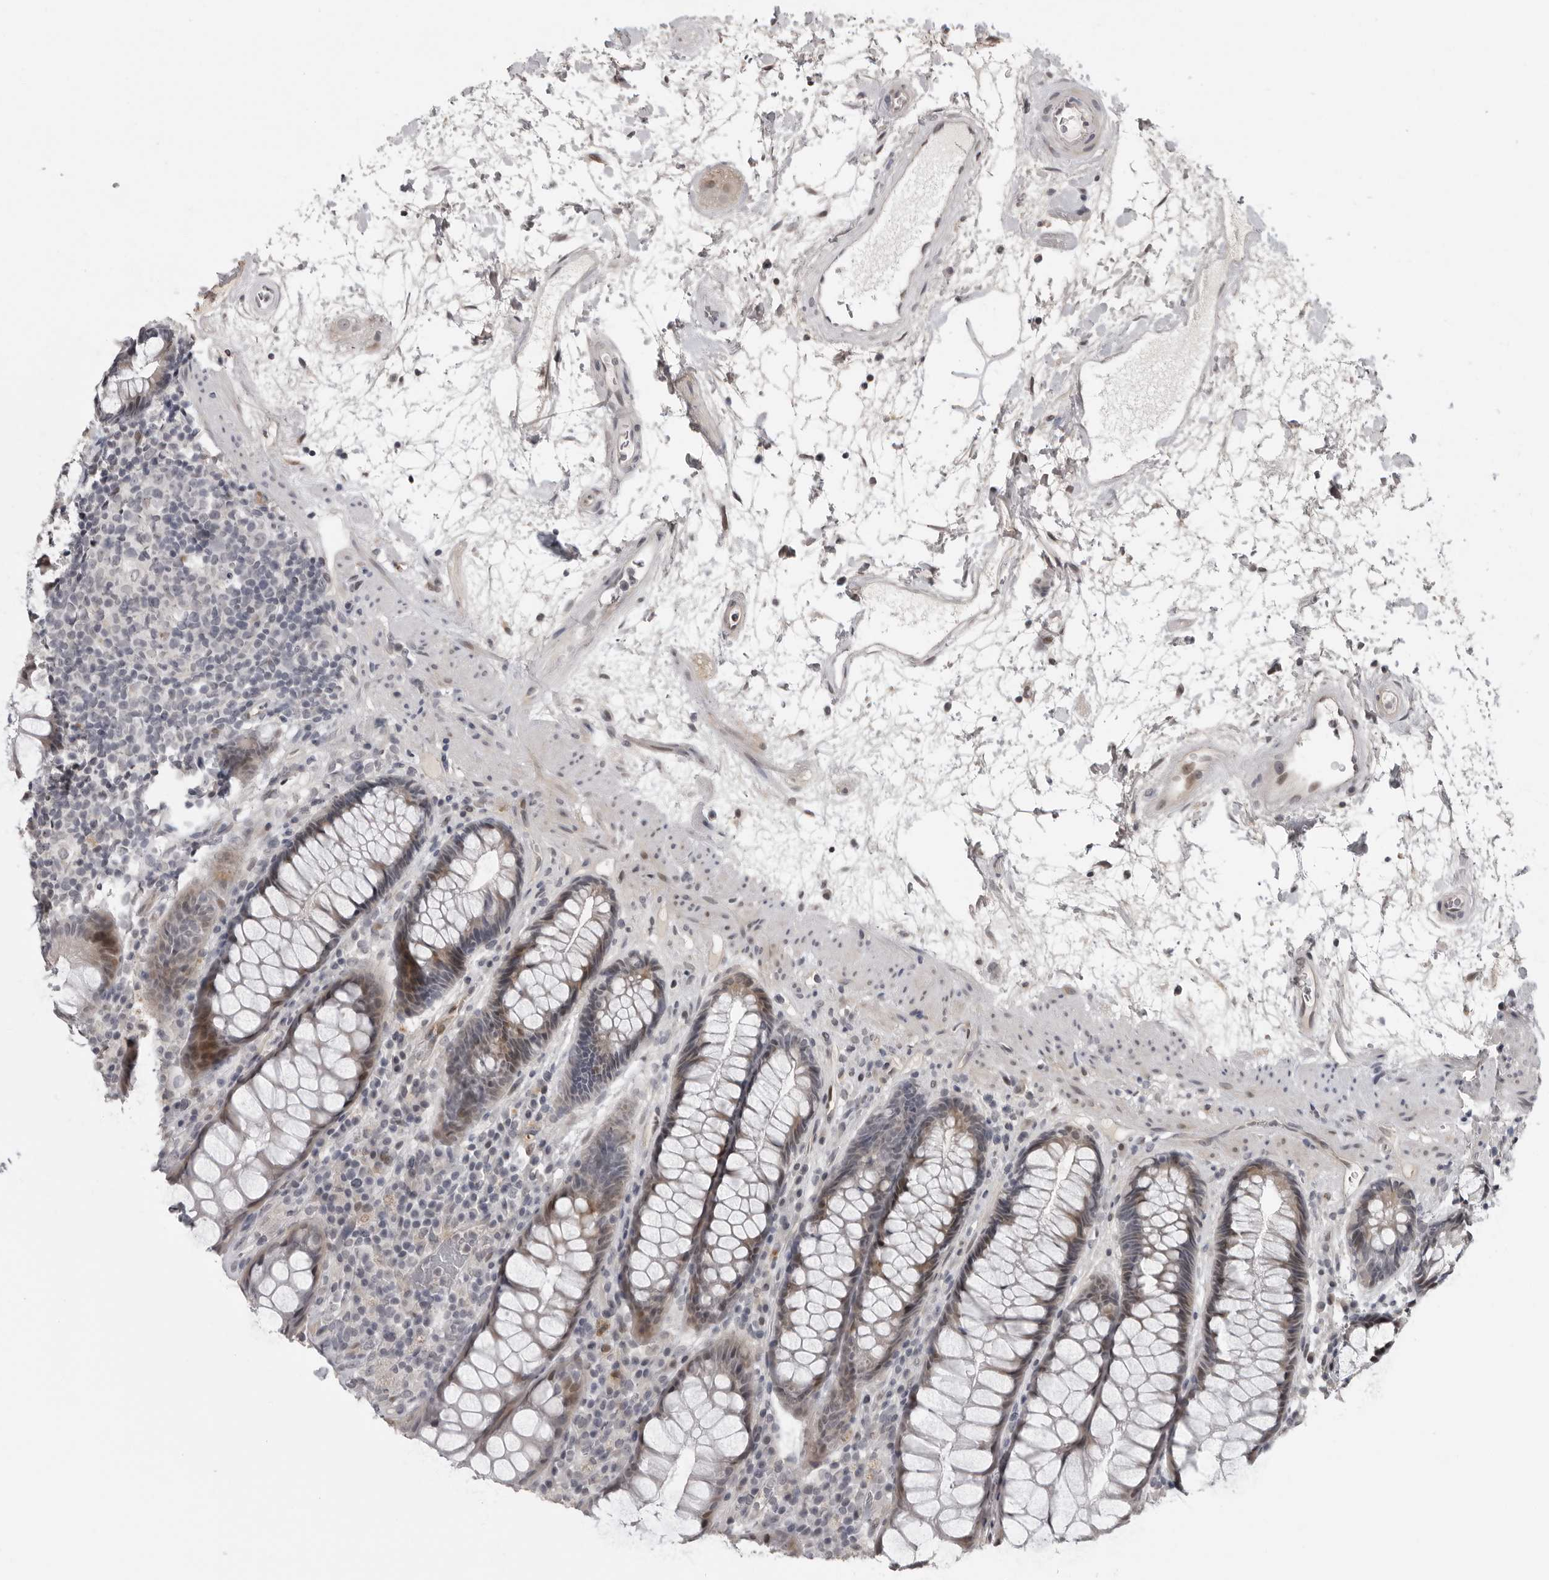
{"staining": {"intensity": "moderate", "quantity": "<25%", "location": "cytoplasmic/membranous,nuclear"}, "tissue": "rectum", "cell_type": "Glandular cells", "image_type": "normal", "snomed": [{"axis": "morphology", "description": "Normal tissue, NOS"}, {"axis": "topography", "description": "Rectum"}], "caption": "Glandular cells demonstrate moderate cytoplasmic/membranous,nuclear positivity in about <25% of cells in unremarkable rectum. The staining is performed using DAB (3,3'-diaminobenzidine) brown chromogen to label protein expression. The nuclei are counter-stained blue using hematoxylin.", "gene": "PRRX2", "patient": {"sex": "male", "age": 64}}